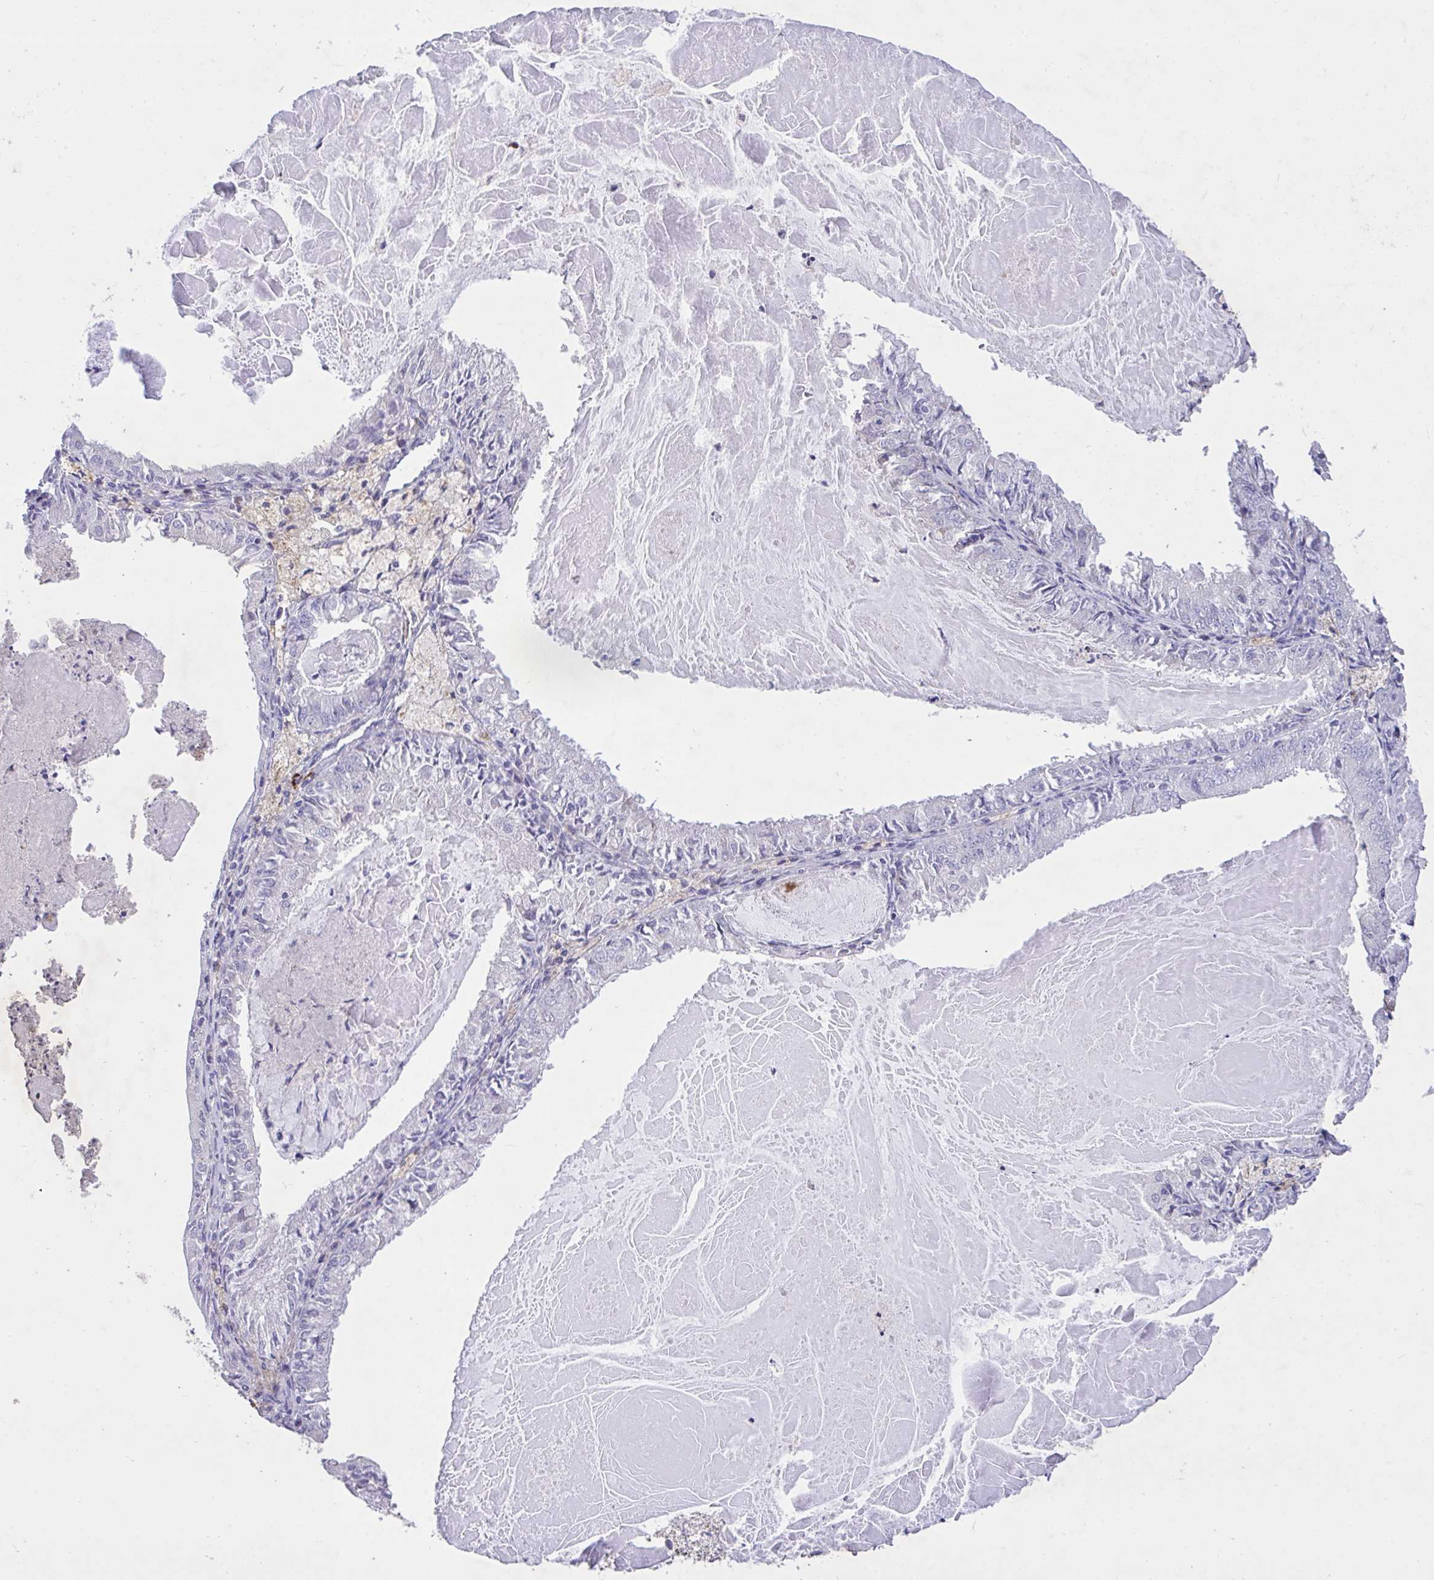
{"staining": {"intensity": "negative", "quantity": "none", "location": "none"}, "tissue": "endometrial cancer", "cell_type": "Tumor cells", "image_type": "cancer", "snomed": [{"axis": "morphology", "description": "Adenocarcinoma, NOS"}, {"axis": "topography", "description": "Endometrium"}], "caption": "High magnification brightfield microscopy of endometrial adenocarcinoma stained with DAB (3,3'-diaminobenzidine) (brown) and counterstained with hematoxylin (blue): tumor cells show no significant staining.", "gene": "MPC2", "patient": {"sex": "female", "age": 57}}